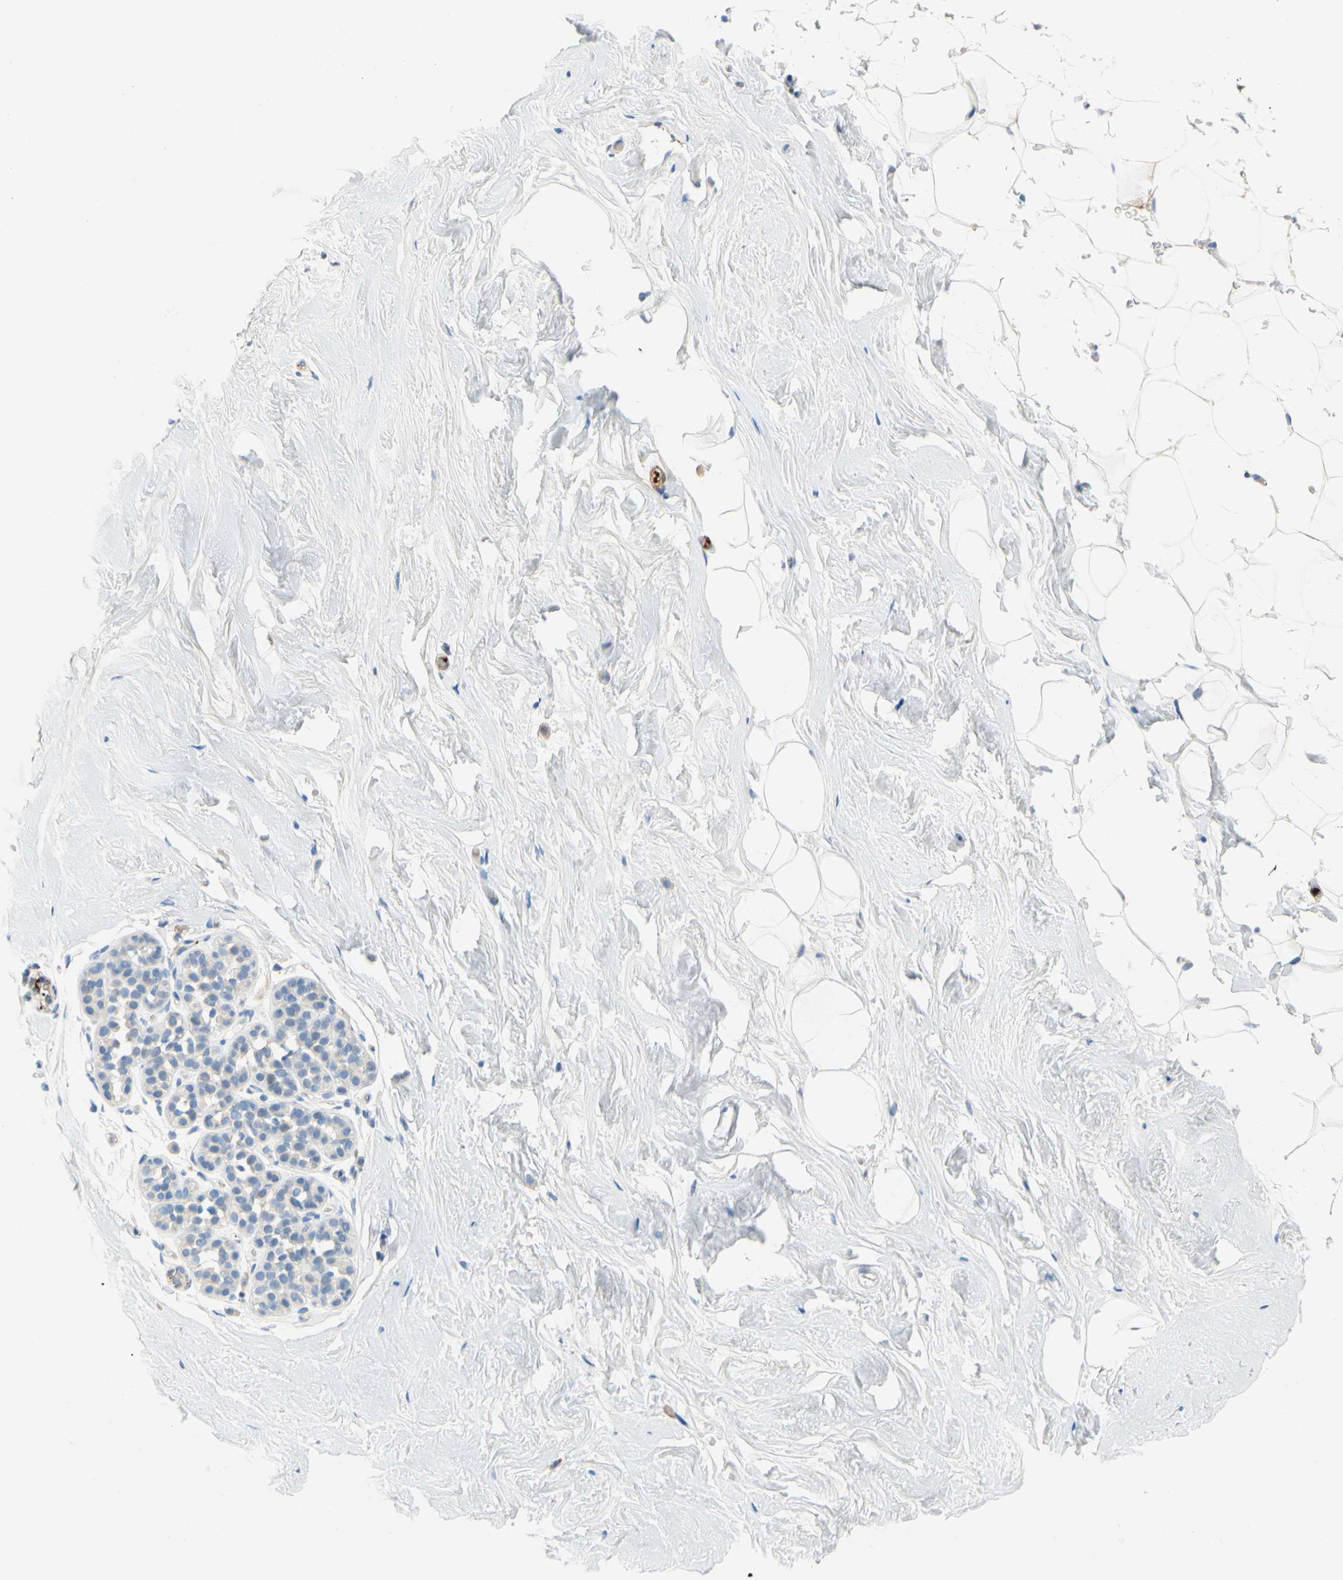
{"staining": {"intensity": "negative", "quantity": "none", "location": "none"}, "tissue": "breast", "cell_type": "Adipocytes", "image_type": "normal", "snomed": [{"axis": "morphology", "description": "Normal tissue, NOS"}, {"axis": "topography", "description": "Breast"}], "caption": "The image exhibits no significant staining in adipocytes of breast. (Immunohistochemistry (ihc), brightfield microscopy, high magnification).", "gene": "ENSG00000288796", "patient": {"sex": "female", "age": 75}}